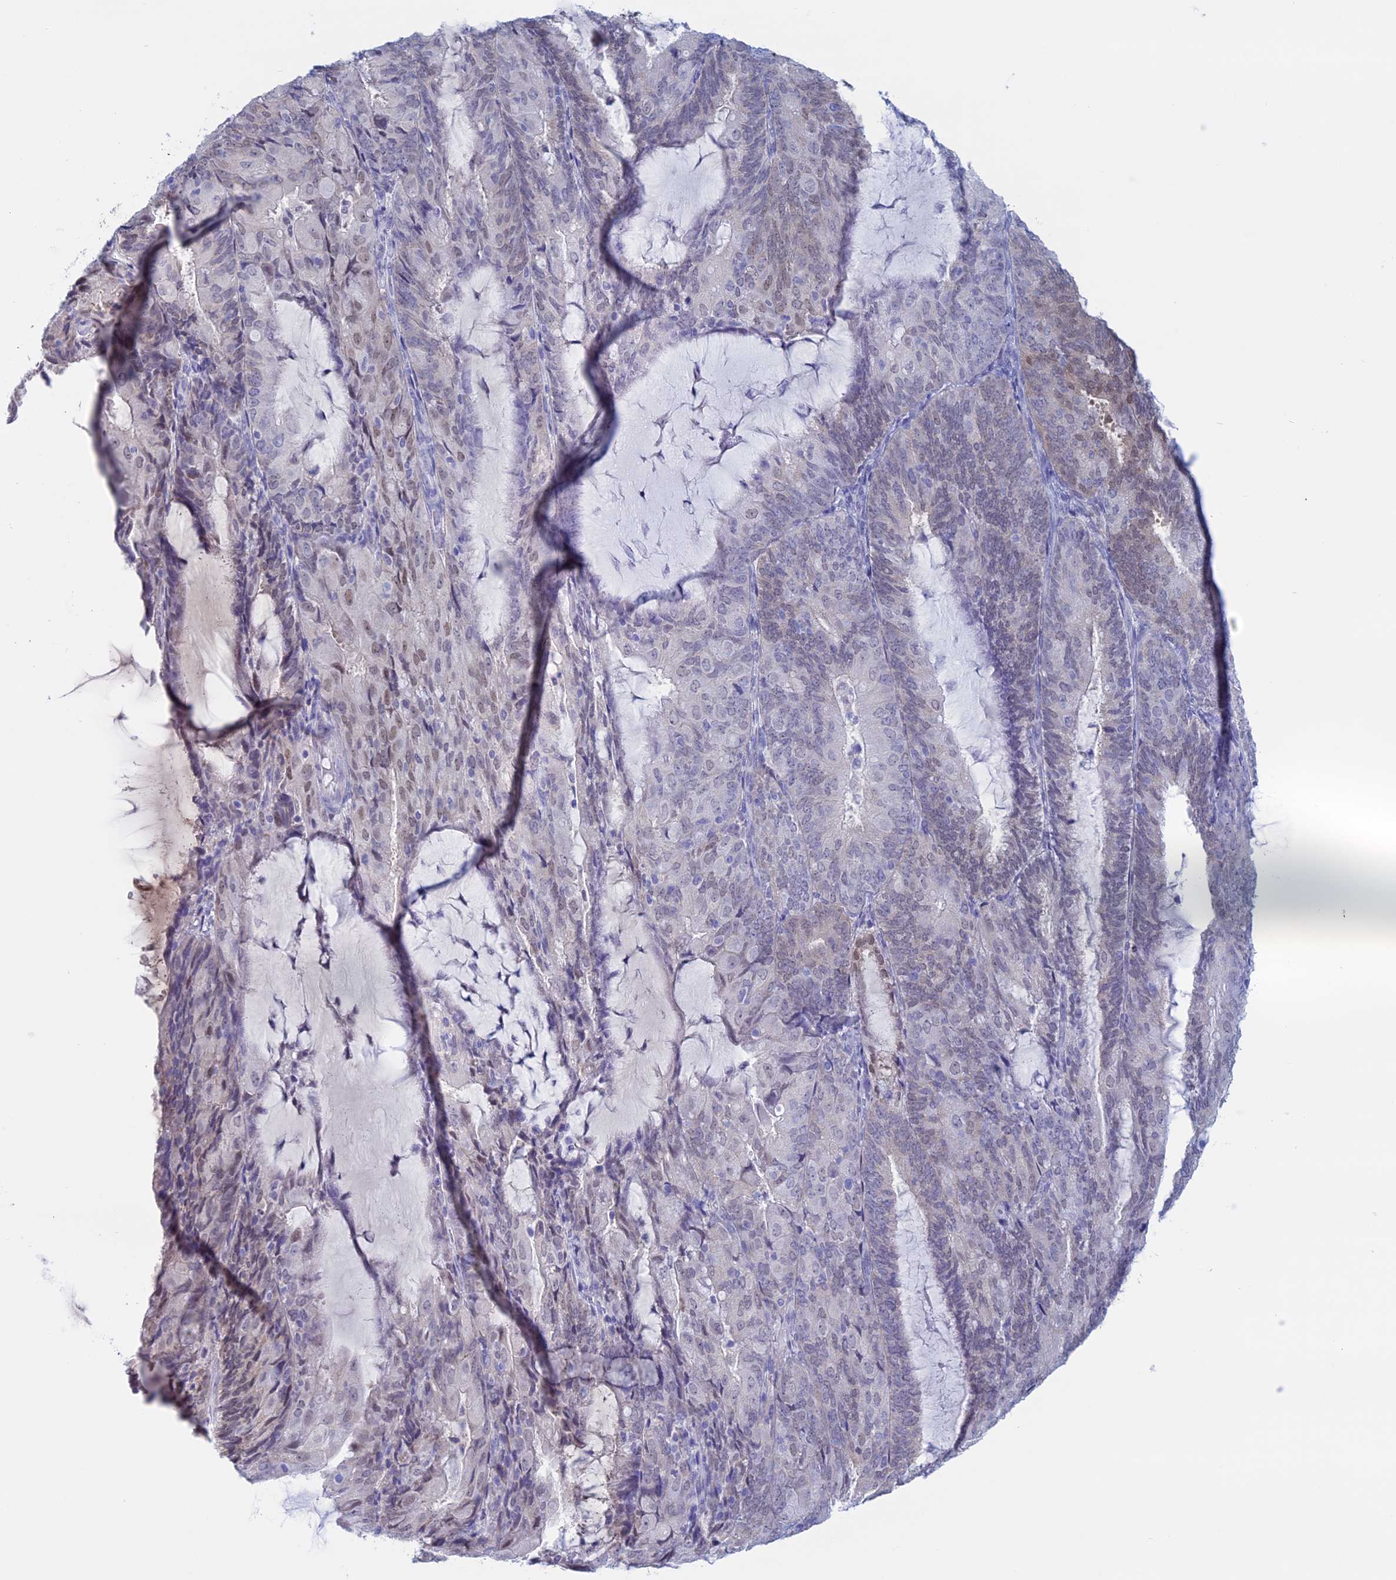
{"staining": {"intensity": "negative", "quantity": "none", "location": "none"}, "tissue": "endometrial cancer", "cell_type": "Tumor cells", "image_type": "cancer", "snomed": [{"axis": "morphology", "description": "Adenocarcinoma, NOS"}, {"axis": "topography", "description": "Endometrium"}], "caption": "An immunohistochemistry photomicrograph of adenocarcinoma (endometrial) is shown. There is no staining in tumor cells of adenocarcinoma (endometrial).", "gene": "LHFPL2", "patient": {"sex": "female", "age": 81}}